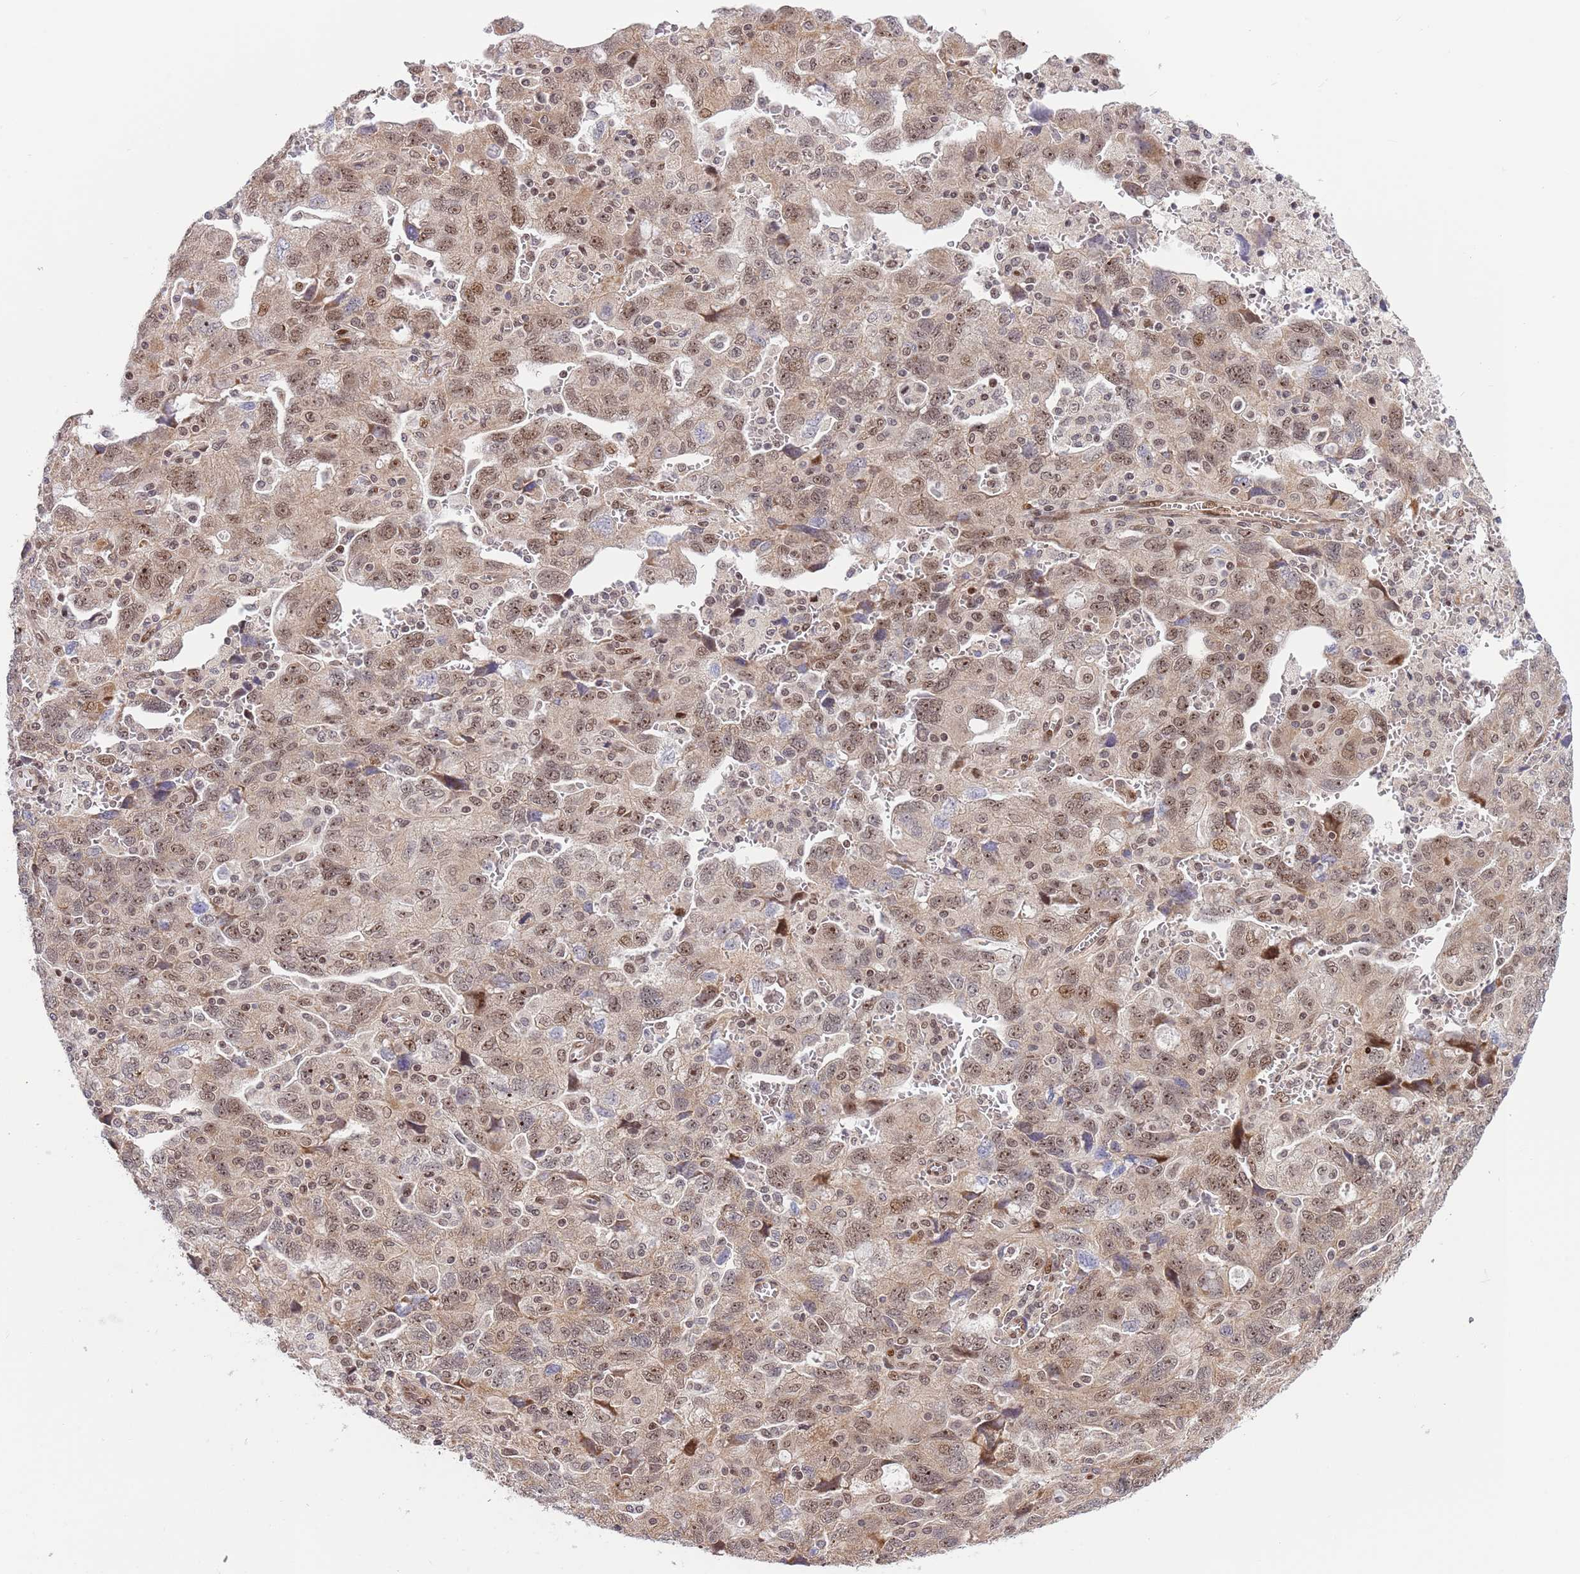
{"staining": {"intensity": "weak", "quantity": ">75%", "location": "nuclear"}, "tissue": "ovarian cancer", "cell_type": "Tumor cells", "image_type": "cancer", "snomed": [{"axis": "morphology", "description": "Carcinoma, NOS"}, {"axis": "morphology", "description": "Cystadenocarcinoma, serous, NOS"}, {"axis": "topography", "description": "Ovary"}], "caption": "Protein expression analysis of ovarian cancer (serous cystadenocarcinoma) exhibits weak nuclear staining in about >75% of tumor cells.", "gene": "TBX10", "patient": {"sex": "female", "age": 69}}